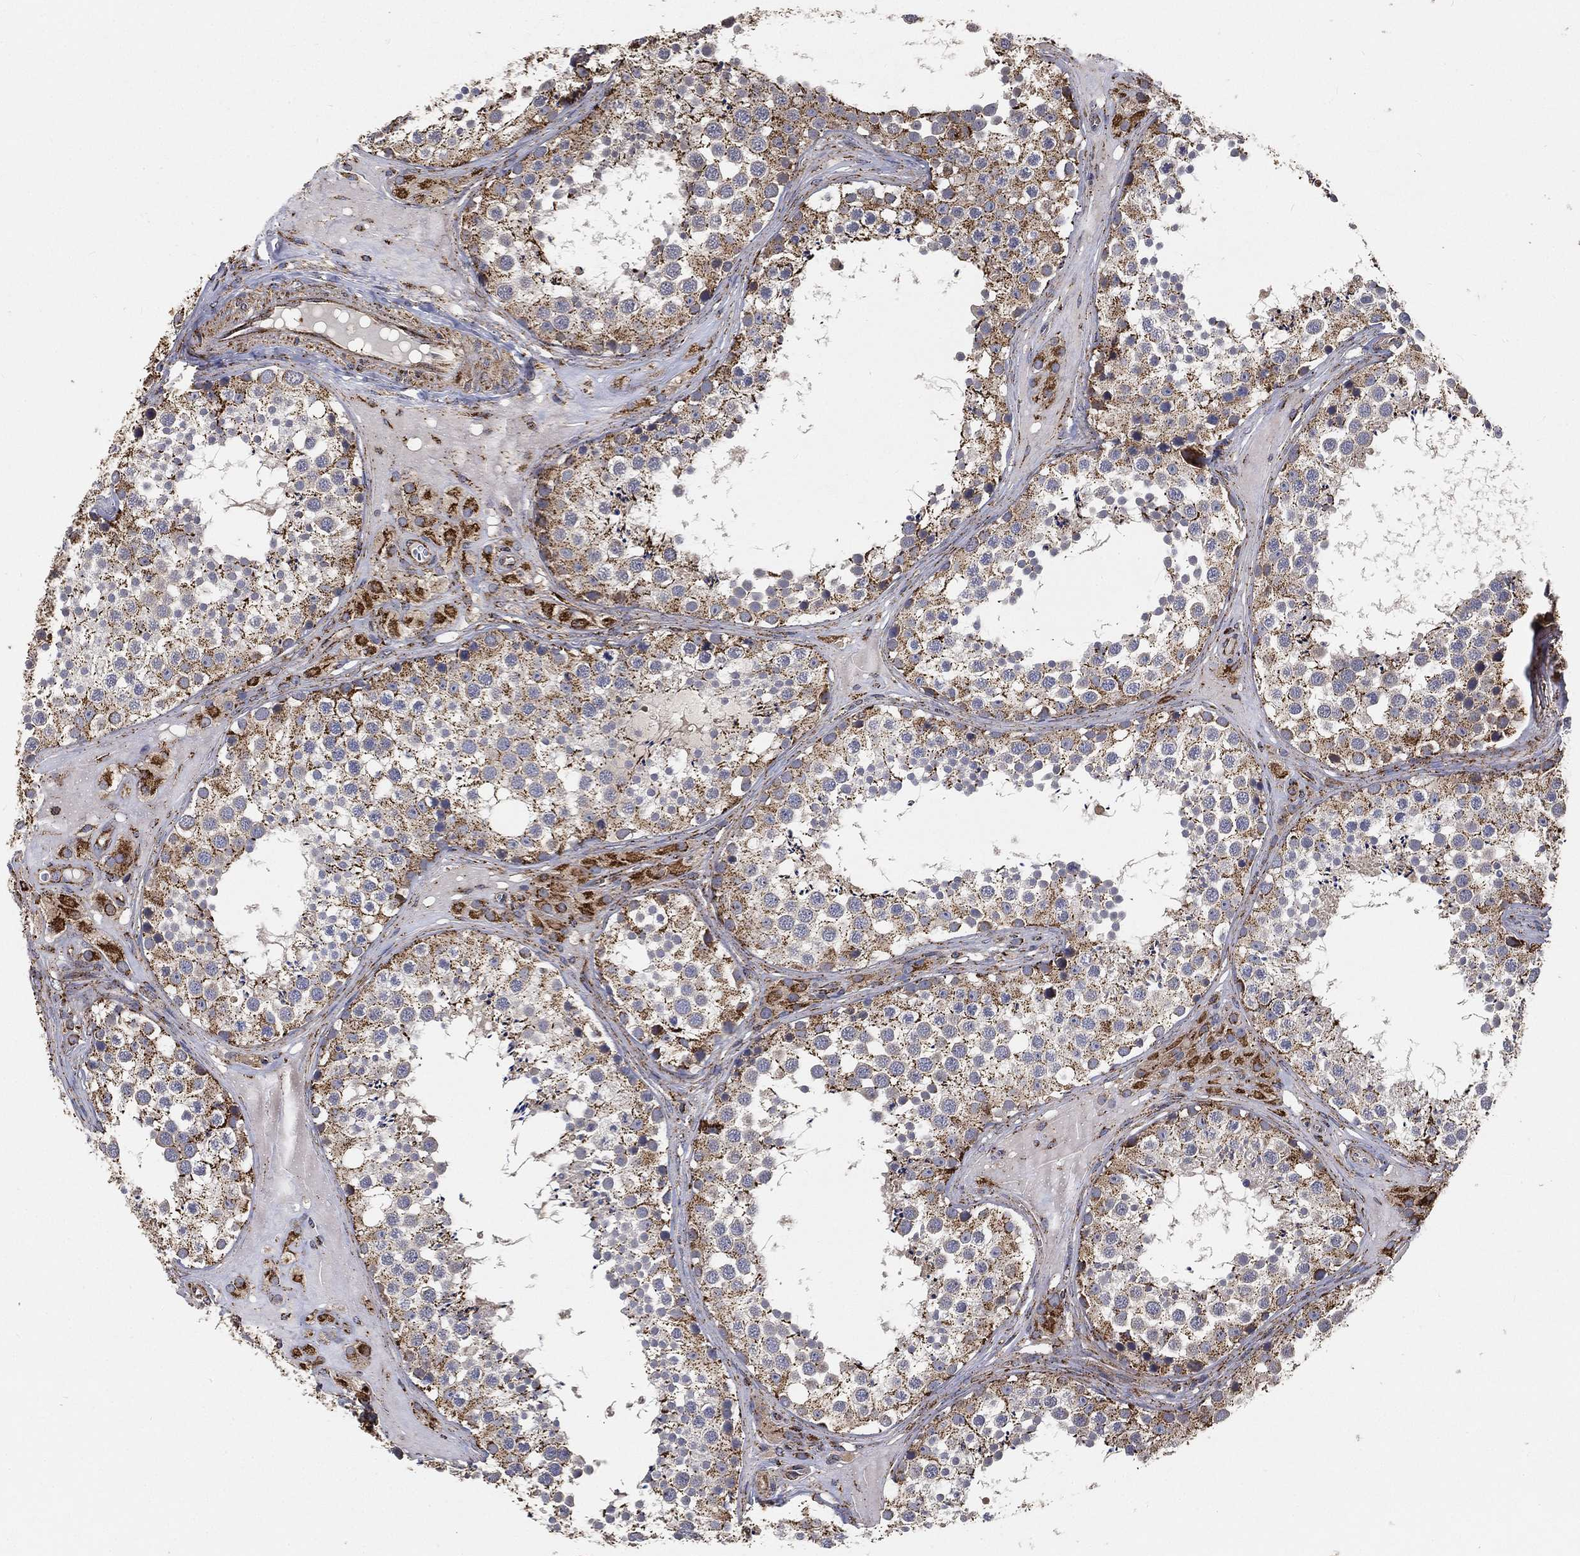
{"staining": {"intensity": "strong", "quantity": "25%-75%", "location": "cytoplasmic/membranous"}, "tissue": "testis", "cell_type": "Cells in seminiferous ducts", "image_type": "normal", "snomed": [{"axis": "morphology", "description": "Normal tissue, NOS"}, {"axis": "topography", "description": "Testis"}], "caption": "Immunohistochemical staining of unremarkable human testis displays 25%-75% levels of strong cytoplasmic/membranous protein staining in about 25%-75% of cells in seminiferous ducts.", "gene": "SLC38A7", "patient": {"sex": "male", "age": 31}}